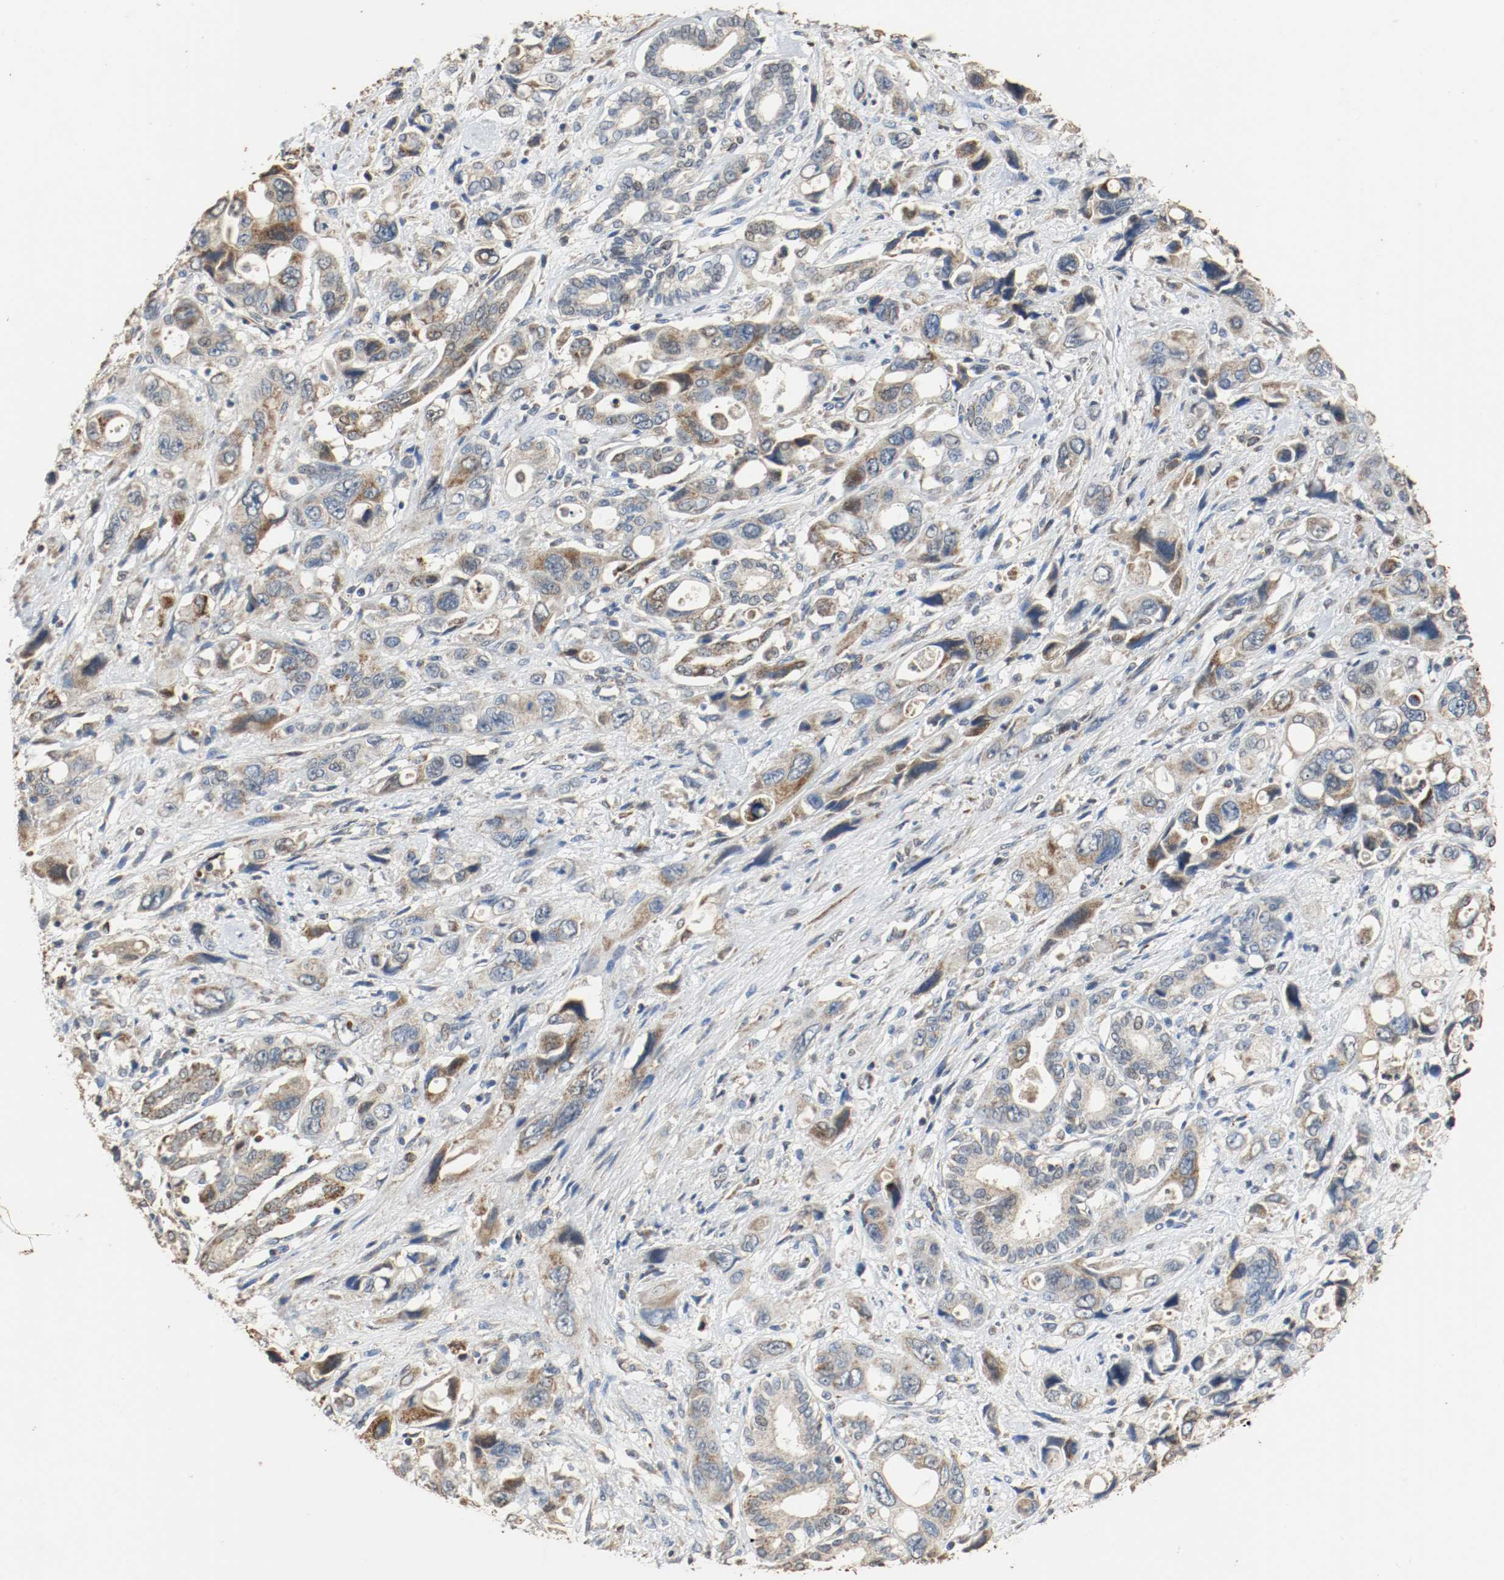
{"staining": {"intensity": "moderate", "quantity": ">75%", "location": "cytoplasmic/membranous"}, "tissue": "pancreatic cancer", "cell_type": "Tumor cells", "image_type": "cancer", "snomed": [{"axis": "morphology", "description": "Adenocarcinoma, NOS"}, {"axis": "topography", "description": "Pancreas"}], "caption": "Adenocarcinoma (pancreatic) stained for a protein reveals moderate cytoplasmic/membranous positivity in tumor cells.", "gene": "ALDH4A1", "patient": {"sex": "male", "age": 46}}